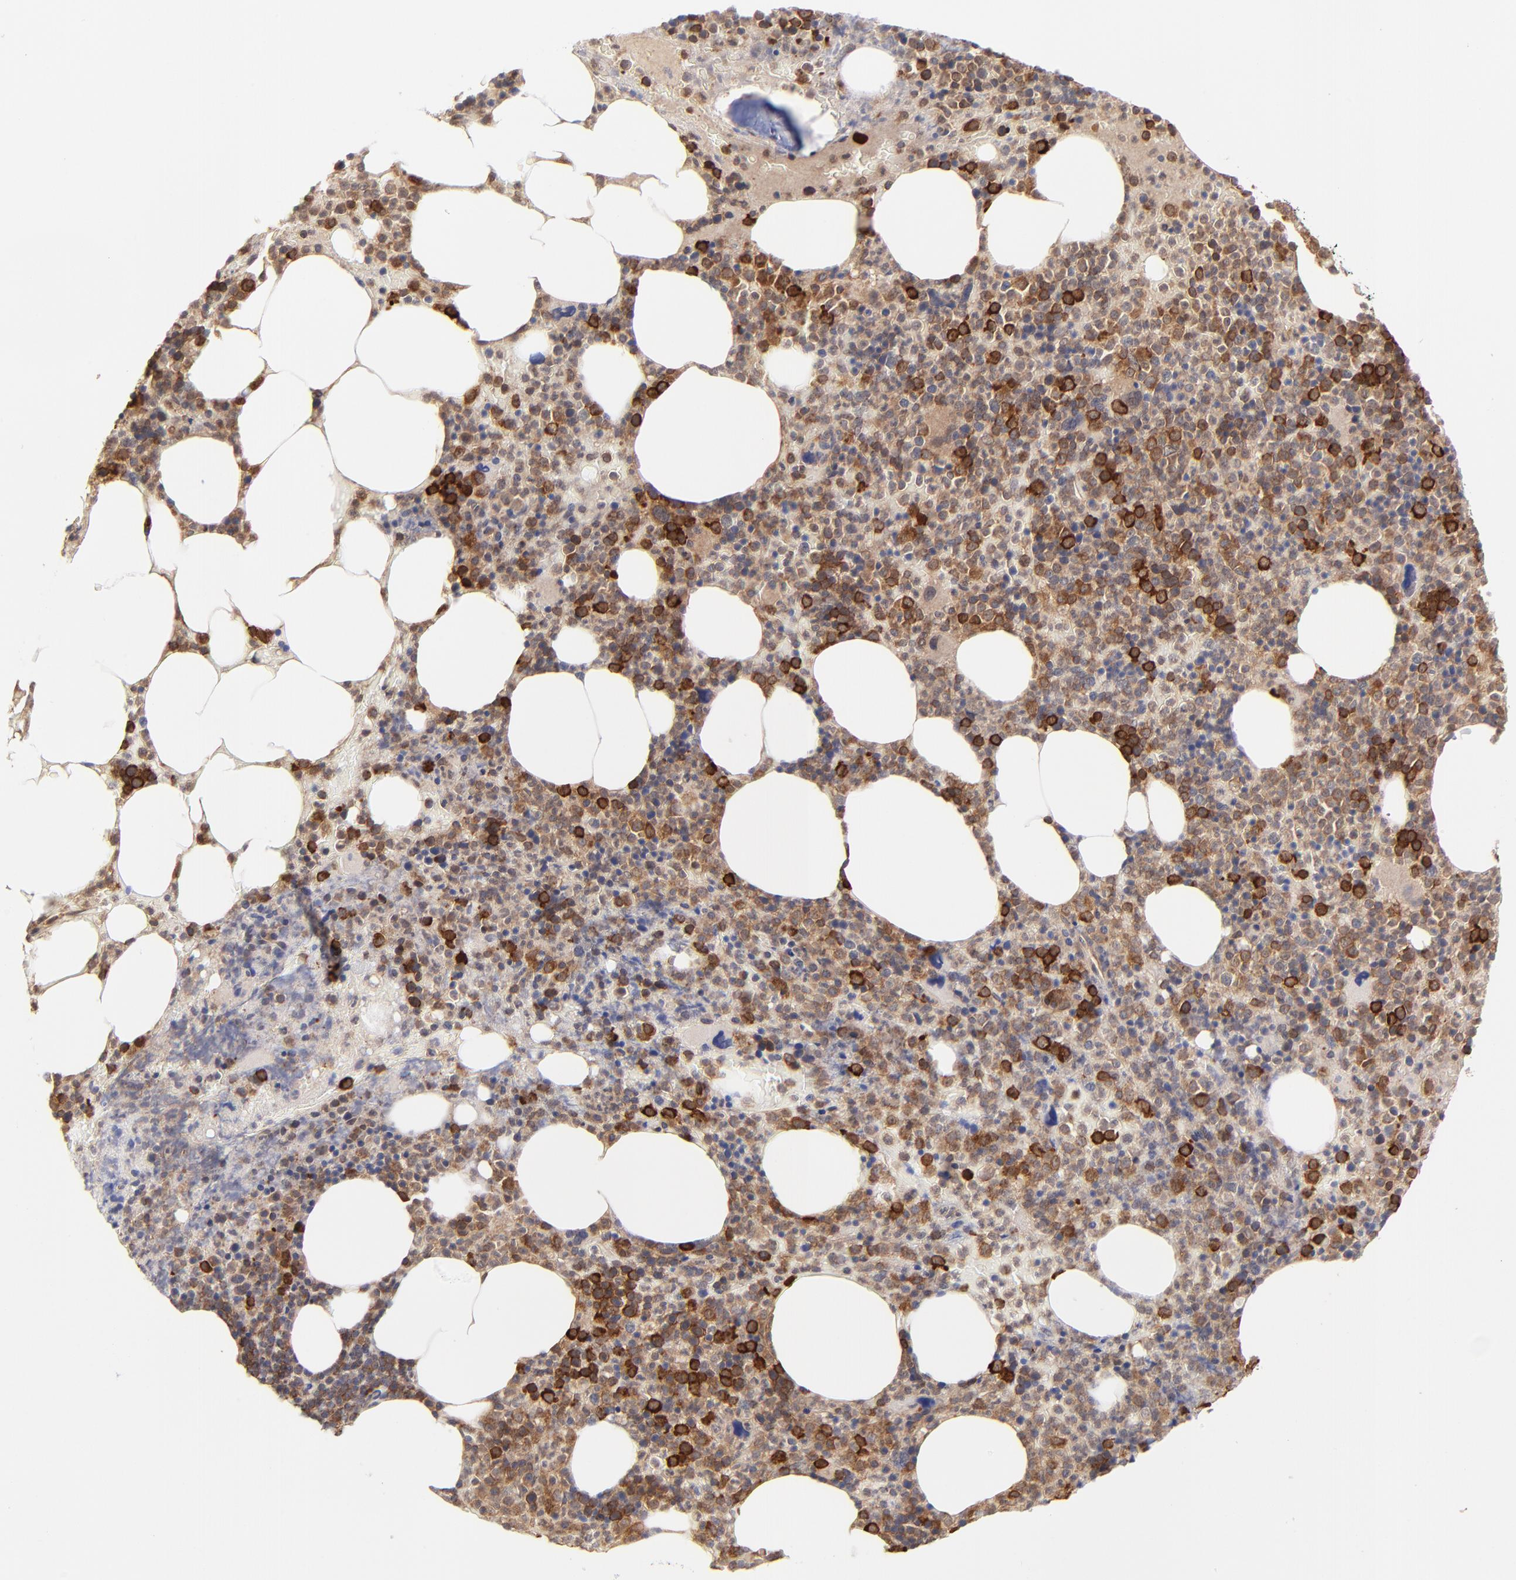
{"staining": {"intensity": "strong", "quantity": "<25%", "location": "cytoplasmic/membranous"}, "tissue": "bone marrow", "cell_type": "Hematopoietic cells", "image_type": "normal", "snomed": [{"axis": "morphology", "description": "Normal tissue, NOS"}, {"axis": "topography", "description": "Bone marrow"}], "caption": "A histopathology image showing strong cytoplasmic/membranous staining in about <25% of hematopoietic cells in unremarkable bone marrow, as visualized by brown immunohistochemical staining.", "gene": "GART", "patient": {"sex": "female", "age": 66}}